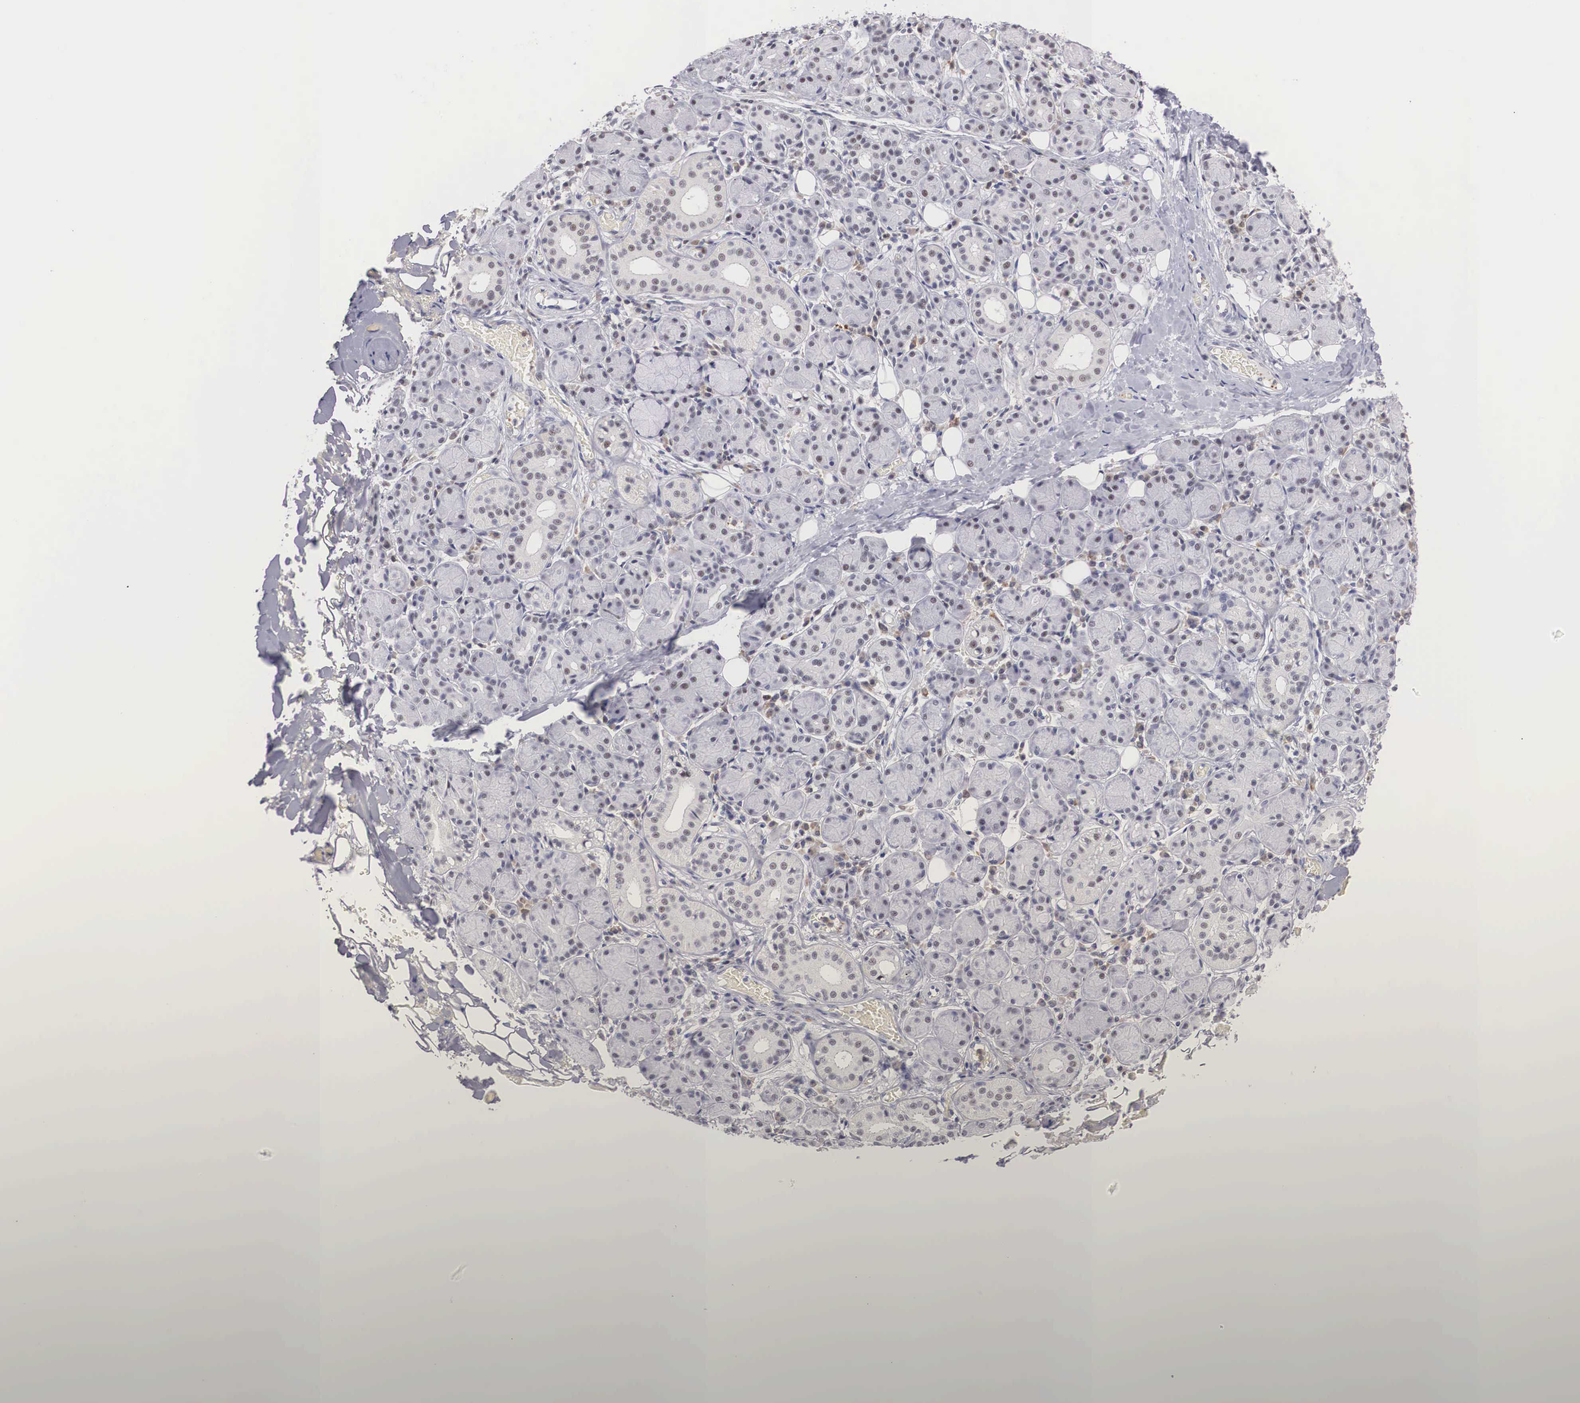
{"staining": {"intensity": "negative", "quantity": "none", "location": "none"}, "tissue": "salivary gland", "cell_type": "Glandular cells", "image_type": "normal", "snomed": [{"axis": "morphology", "description": "Normal tissue, NOS"}, {"axis": "topography", "description": "Salivary gland"}, {"axis": "topography", "description": "Peripheral nerve tissue"}], "caption": "Glandular cells show no significant protein positivity in normal salivary gland. Brightfield microscopy of immunohistochemistry (IHC) stained with DAB (3,3'-diaminobenzidine) (brown) and hematoxylin (blue), captured at high magnification.", "gene": "FAM47A", "patient": {"sex": "male", "age": 62}}